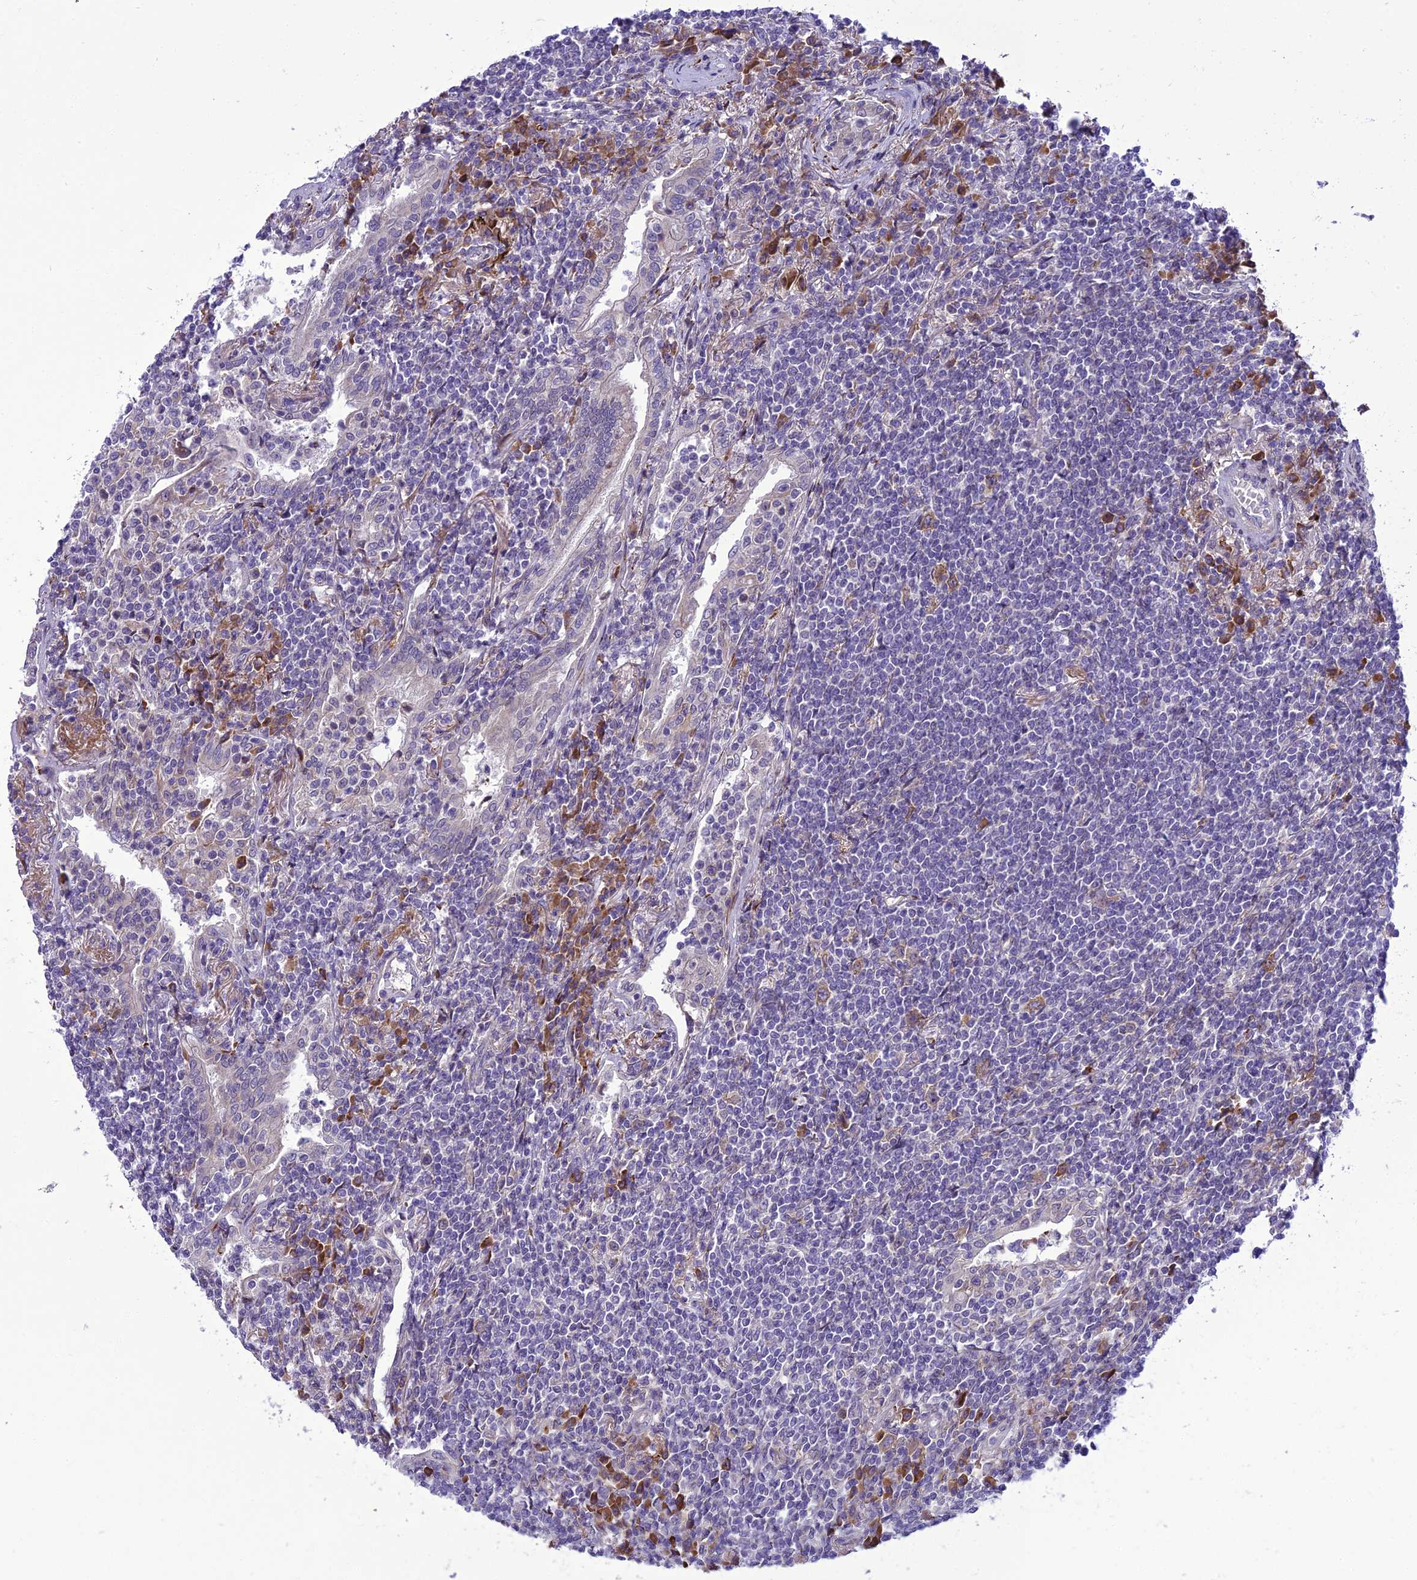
{"staining": {"intensity": "negative", "quantity": "none", "location": "none"}, "tissue": "lymphoma", "cell_type": "Tumor cells", "image_type": "cancer", "snomed": [{"axis": "morphology", "description": "Malignant lymphoma, non-Hodgkin's type, Low grade"}, {"axis": "topography", "description": "Lung"}], "caption": "Lymphoma was stained to show a protein in brown. There is no significant positivity in tumor cells.", "gene": "NEURL2", "patient": {"sex": "female", "age": 71}}